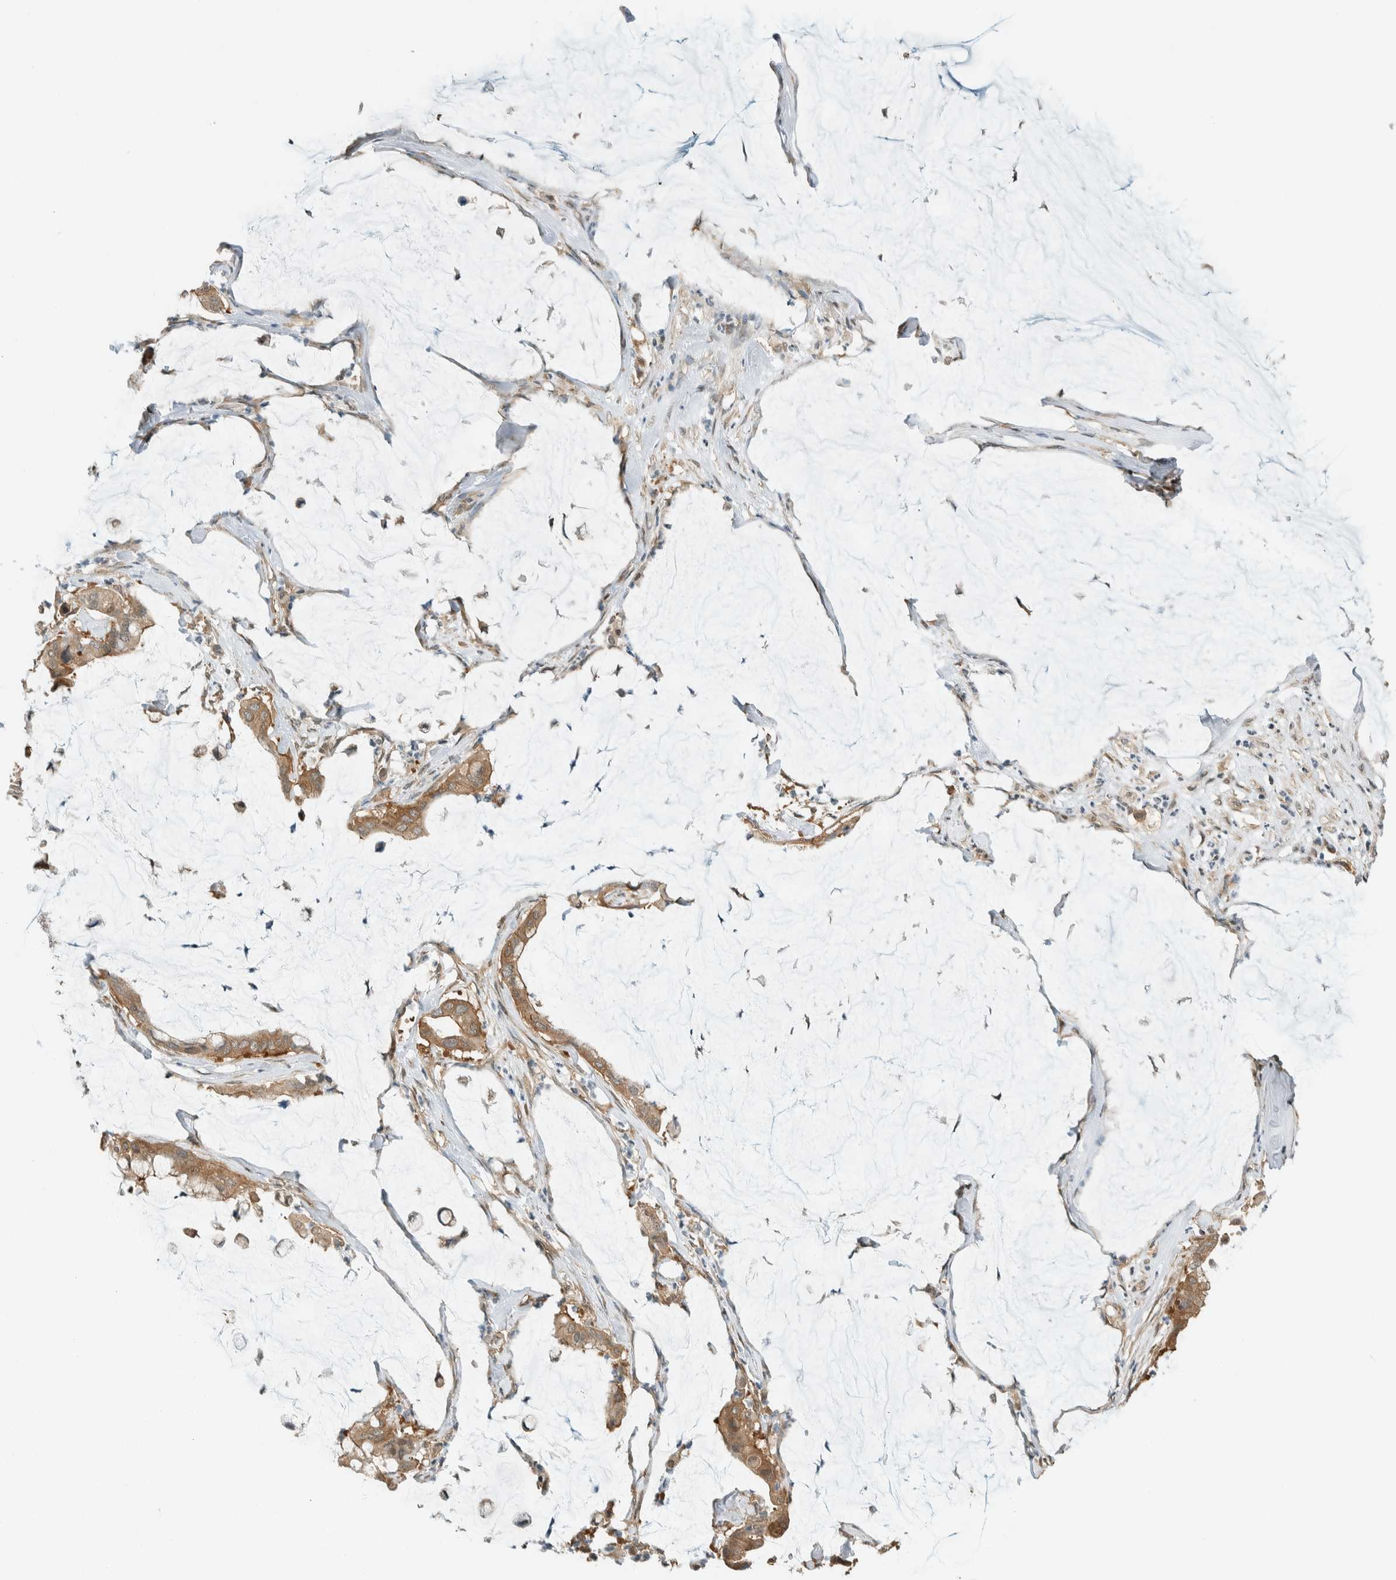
{"staining": {"intensity": "moderate", "quantity": ">75%", "location": "cytoplasmic/membranous"}, "tissue": "pancreatic cancer", "cell_type": "Tumor cells", "image_type": "cancer", "snomed": [{"axis": "morphology", "description": "Adenocarcinoma, NOS"}, {"axis": "topography", "description": "Pancreas"}], "caption": "Adenocarcinoma (pancreatic) was stained to show a protein in brown. There is medium levels of moderate cytoplasmic/membranous positivity in about >75% of tumor cells.", "gene": "NIBAN2", "patient": {"sex": "male", "age": 41}}